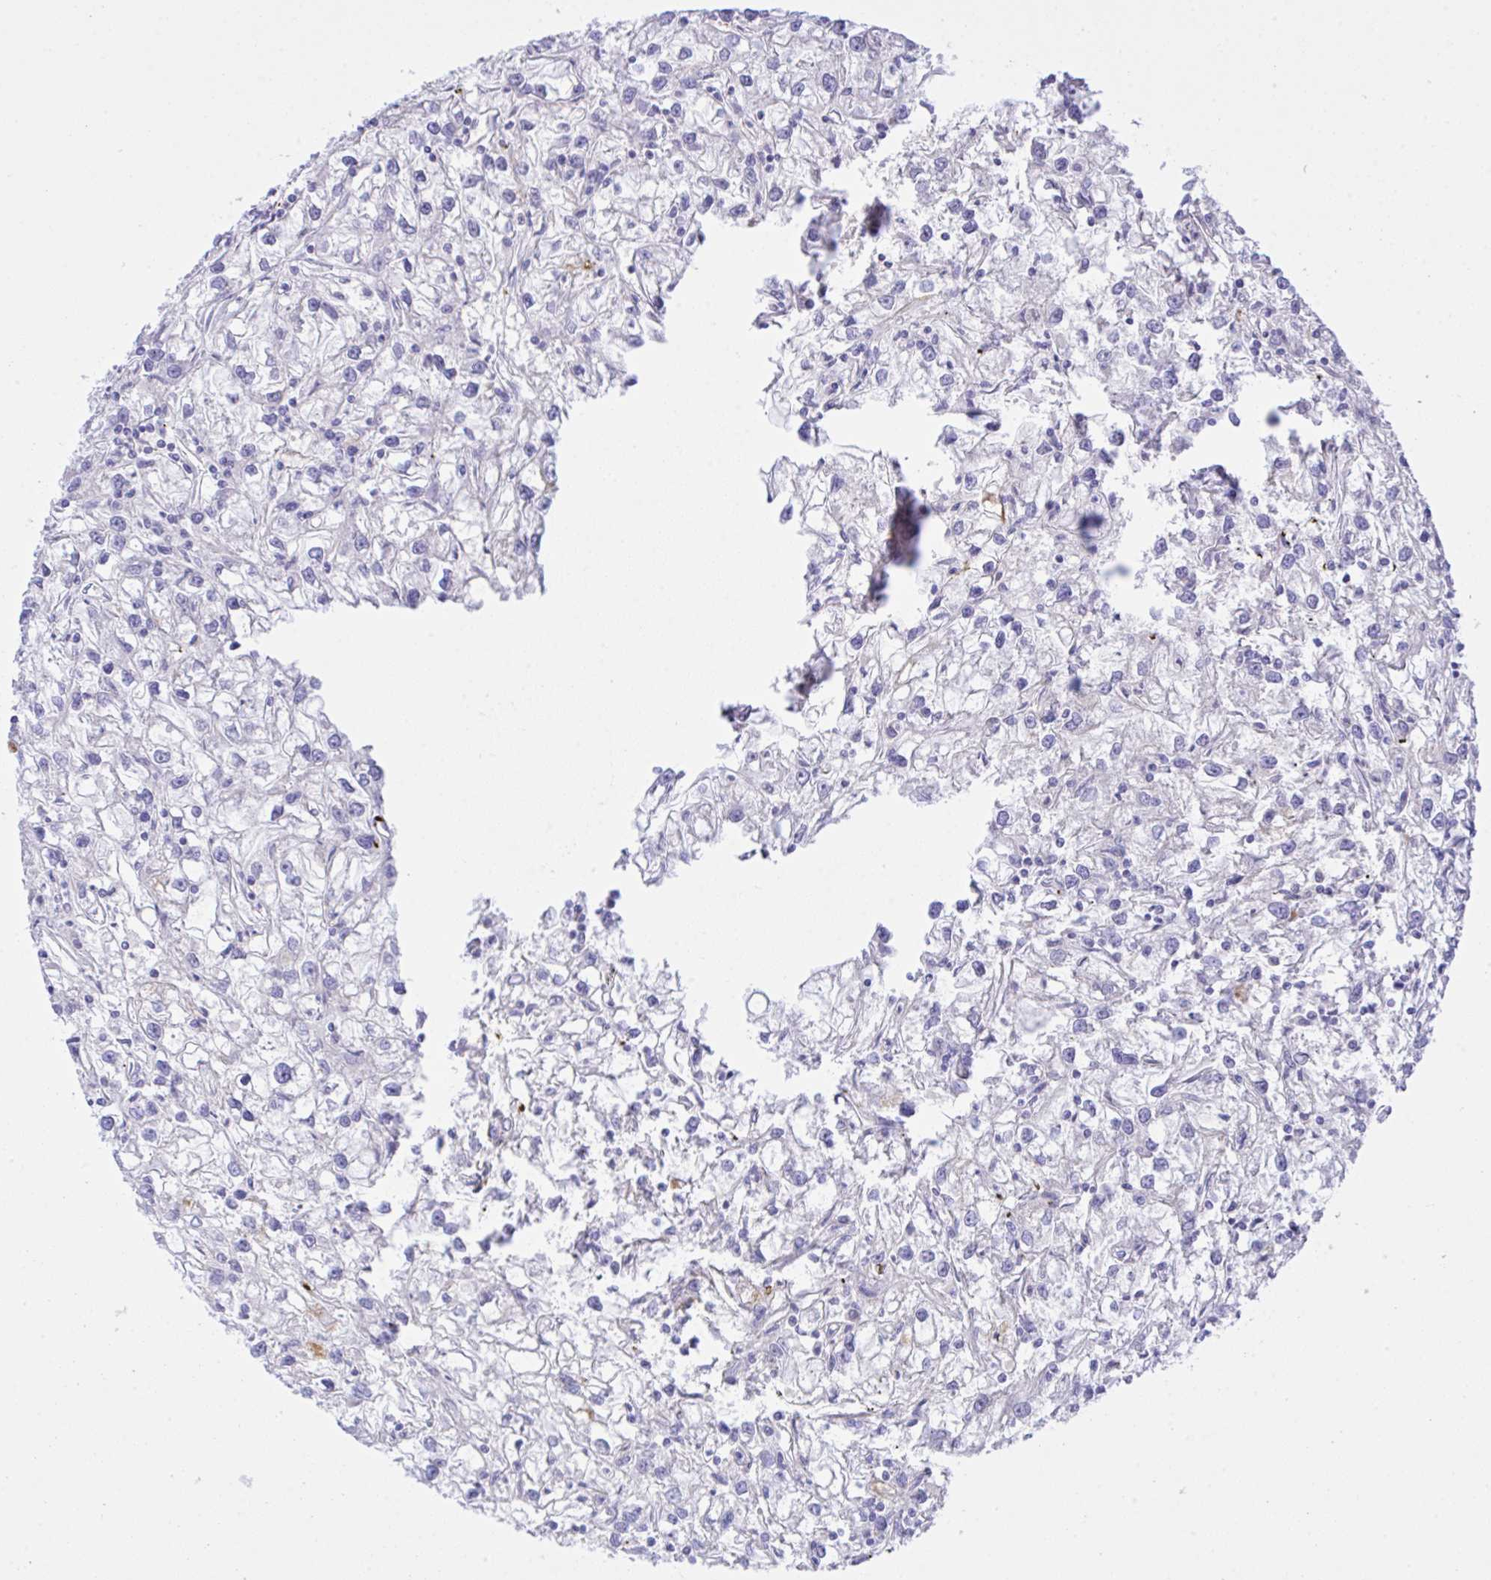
{"staining": {"intensity": "negative", "quantity": "none", "location": "none"}, "tissue": "renal cancer", "cell_type": "Tumor cells", "image_type": "cancer", "snomed": [{"axis": "morphology", "description": "Adenocarcinoma, NOS"}, {"axis": "topography", "description": "Kidney"}], "caption": "This is a histopathology image of immunohistochemistry (IHC) staining of renal cancer (adenocarcinoma), which shows no positivity in tumor cells. (Immunohistochemistry, brightfield microscopy, high magnification).", "gene": "ZNF221", "patient": {"sex": "female", "age": 59}}